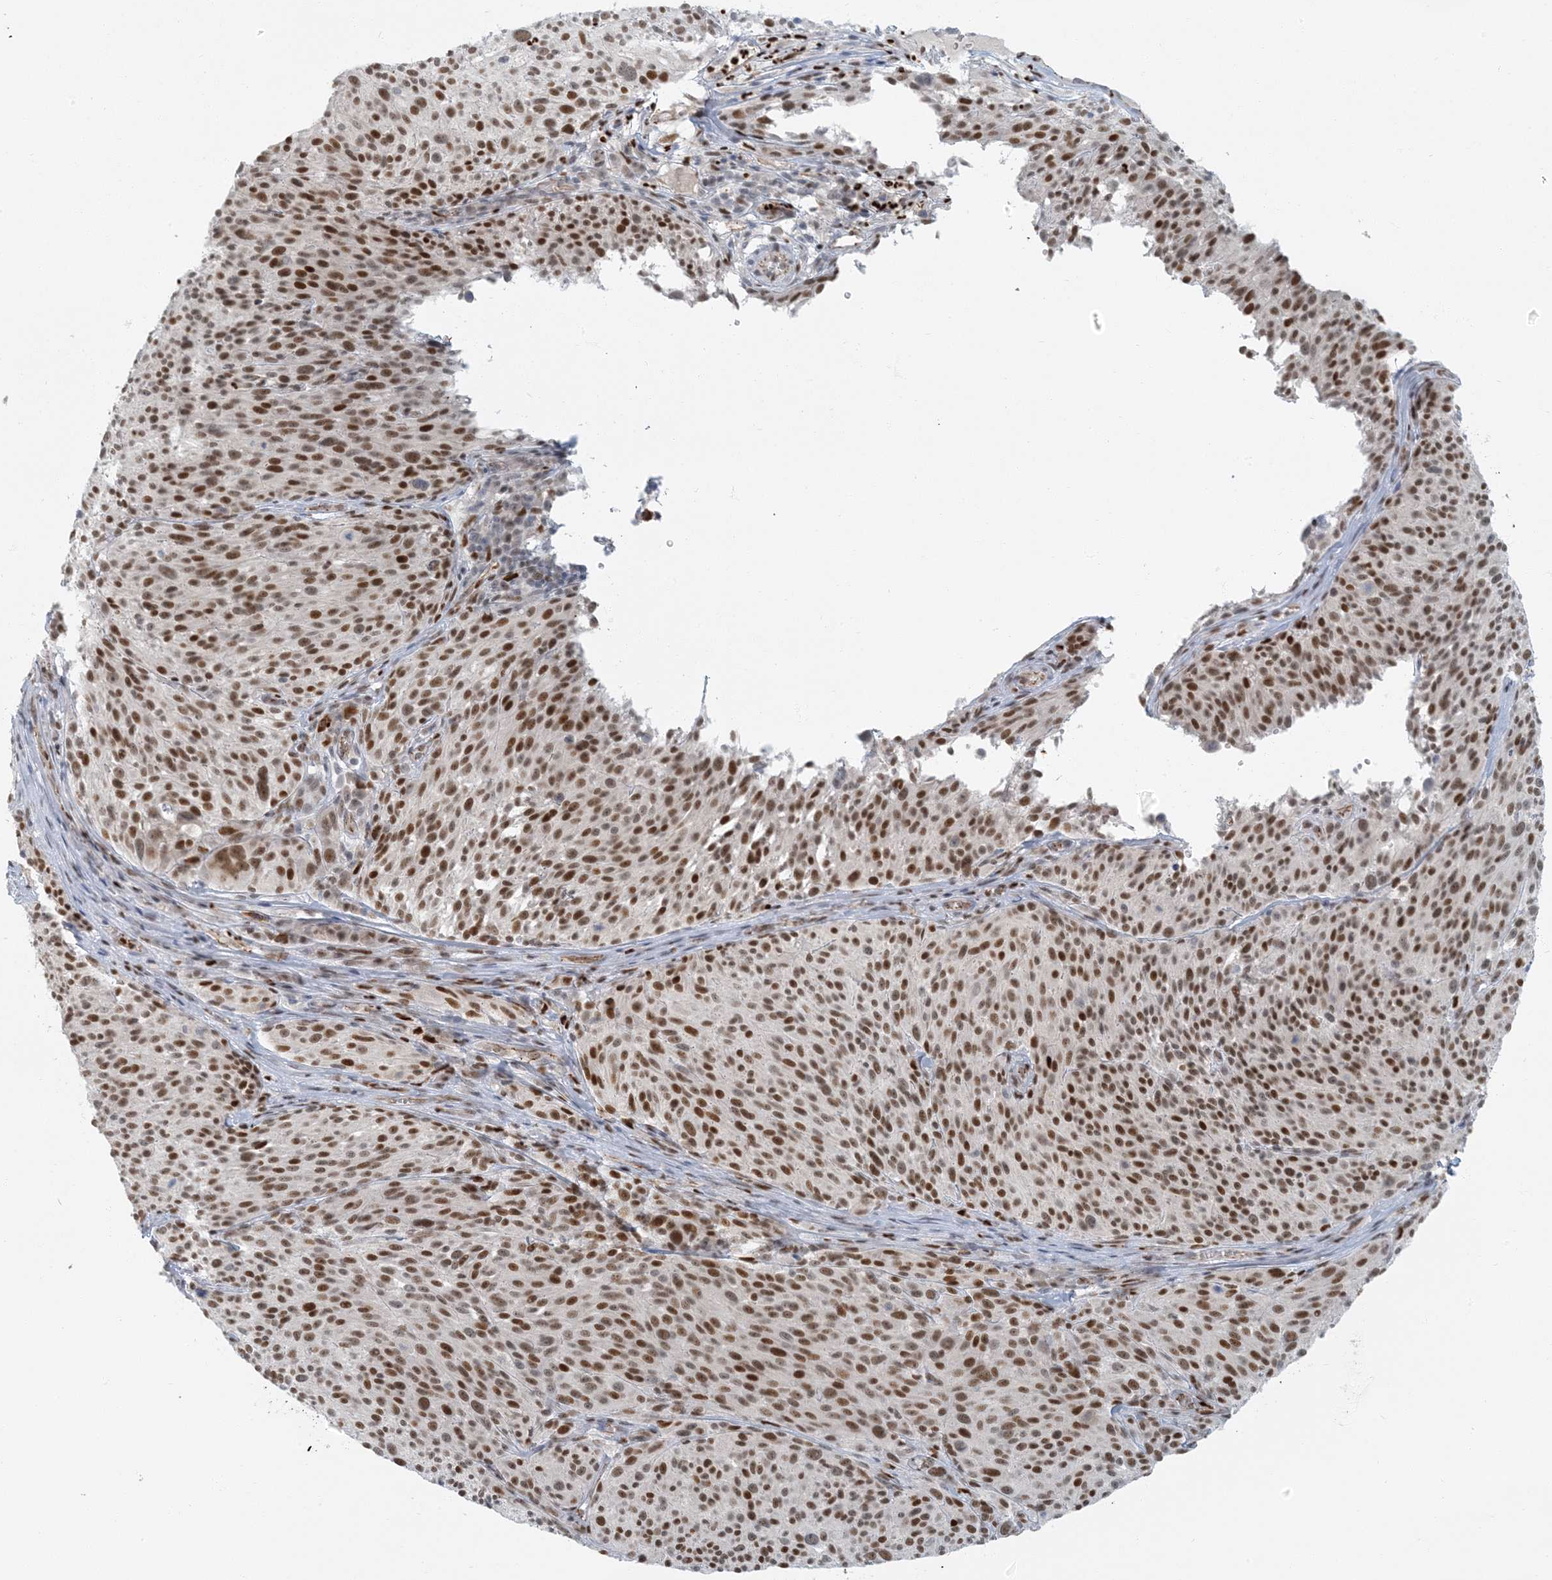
{"staining": {"intensity": "moderate", "quantity": ">75%", "location": "nuclear"}, "tissue": "melanoma", "cell_type": "Tumor cells", "image_type": "cancer", "snomed": [{"axis": "morphology", "description": "Malignant melanoma, NOS"}, {"axis": "topography", "description": "Skin of trunk"}], "caption": "Melanoma stained with DAB (3,3'-diaminobenzidine) immunohistochemistry reveals medium levels of moderate nuclear staining in about >75% of tumor cells.", "gene": "AK9", "patient": {"sex": "male", "age": 71}}